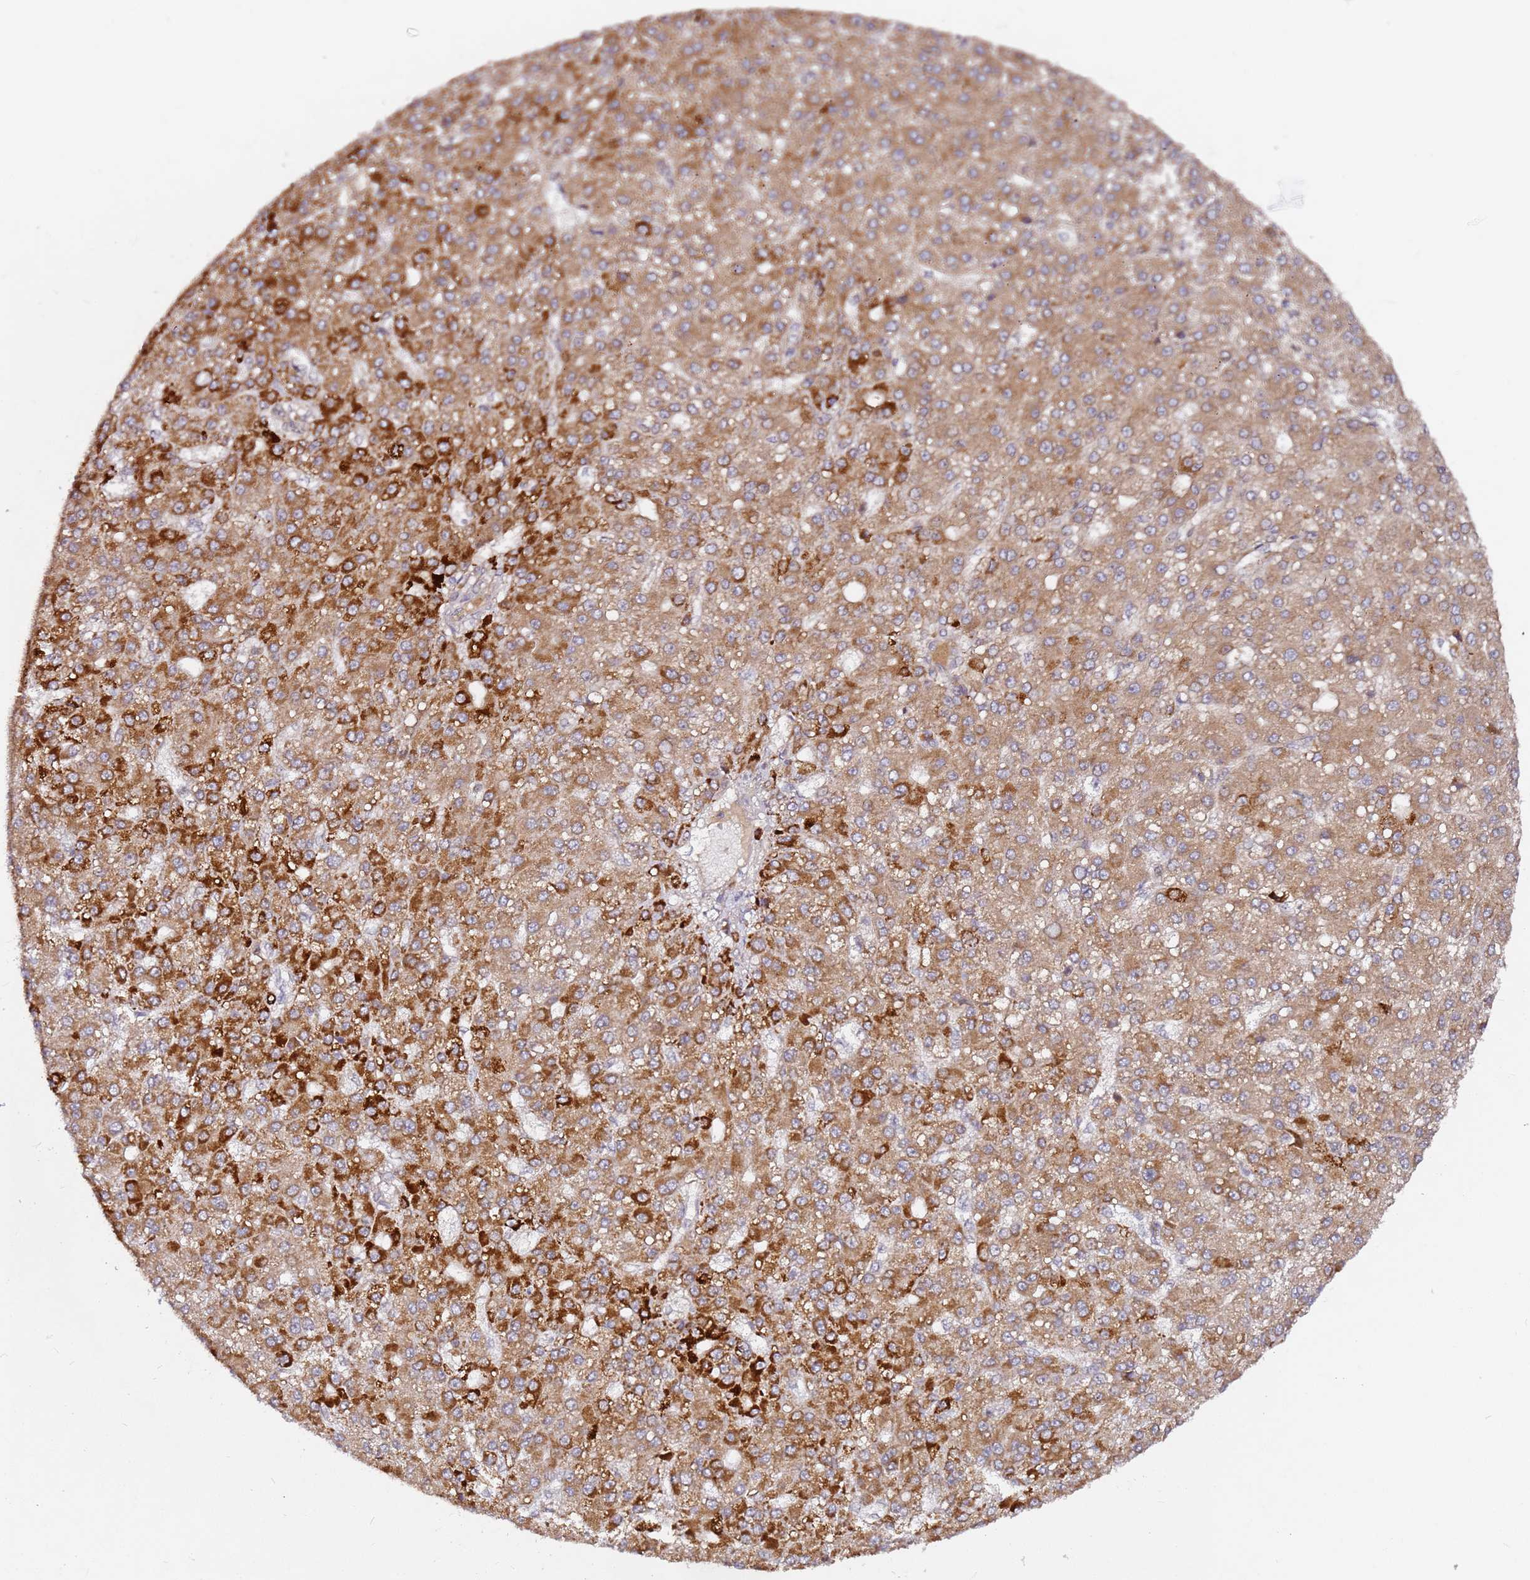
{"staining": {"intensity": "strong", "quantity": ">75%", "location": "cytoplasmic/membranous"}, "tissue": "liver cancer", "cell_type": "Tumor cells", "image_type": "cancer", "snomed": [{"axis": "morphology", "description": "Carcinoma, Hepatocellular, NOS"}, {"axis": "topography", "description": "Liver"}], "caption": "Immunohistochemical staining of human liver cancer shows strong cytoplasmic/membranous protein positivity in approximately >75% of tumor cells.", "gene": "ALG11", "patient": {"sex": "male", "age": 67}}